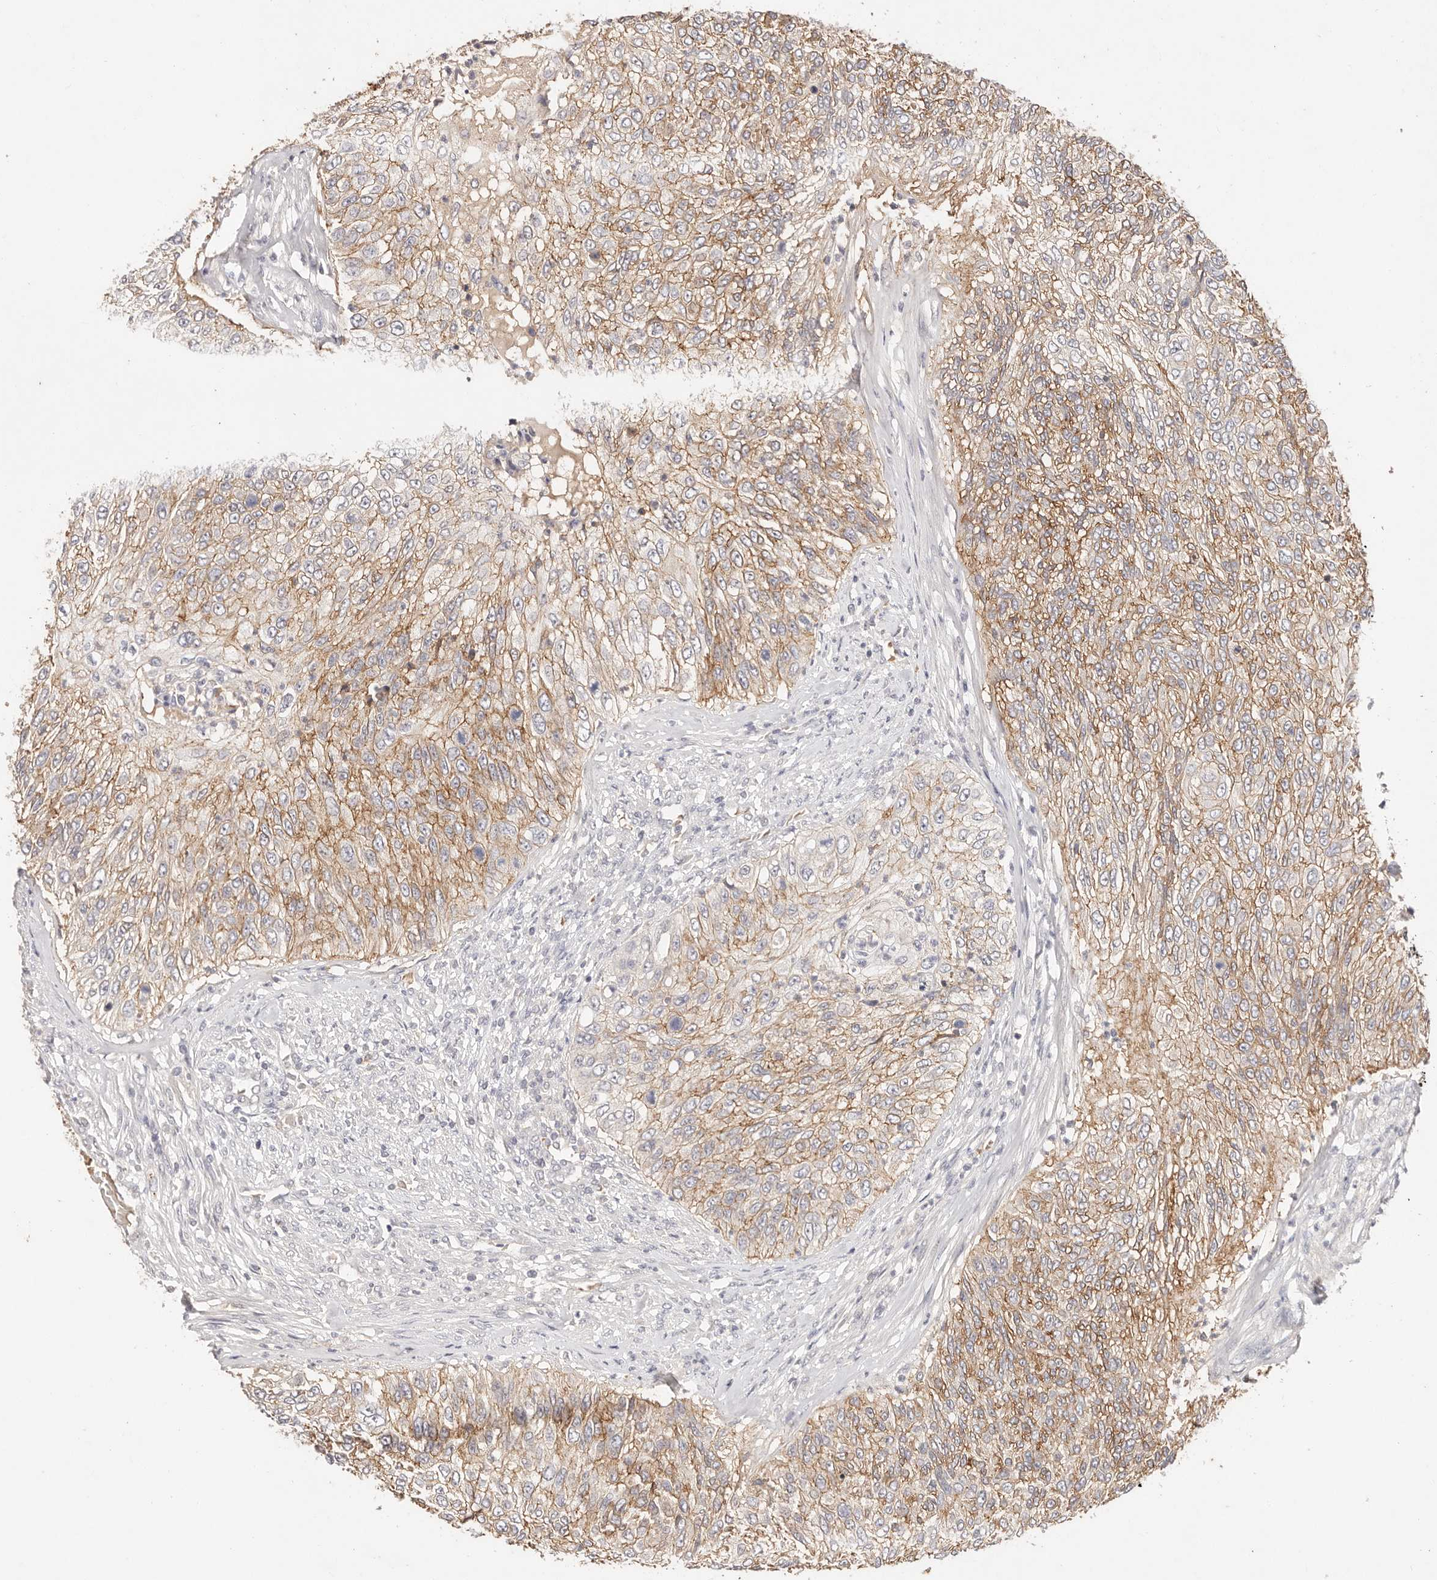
{"staining": {"intensity": "moderate", "quantity": ">75%", "location": "cytoplasmic/membranous"}, "tissue": "urothelial cancer", "cell_type": "Tumor cells", "image_type": "cancer", "snomed": [{"axis": "morphology", "description": "Urothelial carcinoma, High grade"}, {"axis": "topography", "description": "Urinary bladder"}], "caption": "Brown immunohistochemical staining in human urothelial cancer displays moderate cytoplasmic/membranous expression in approximately >75% of tumor cells. The staining was performed using DAB to visualize the protein expression in brown, while the nuclei were stained in blue with hematoxylin (Magnification: 20x).", "gene": "CXADR", "patient": {"sex": "female", "age": 60}}